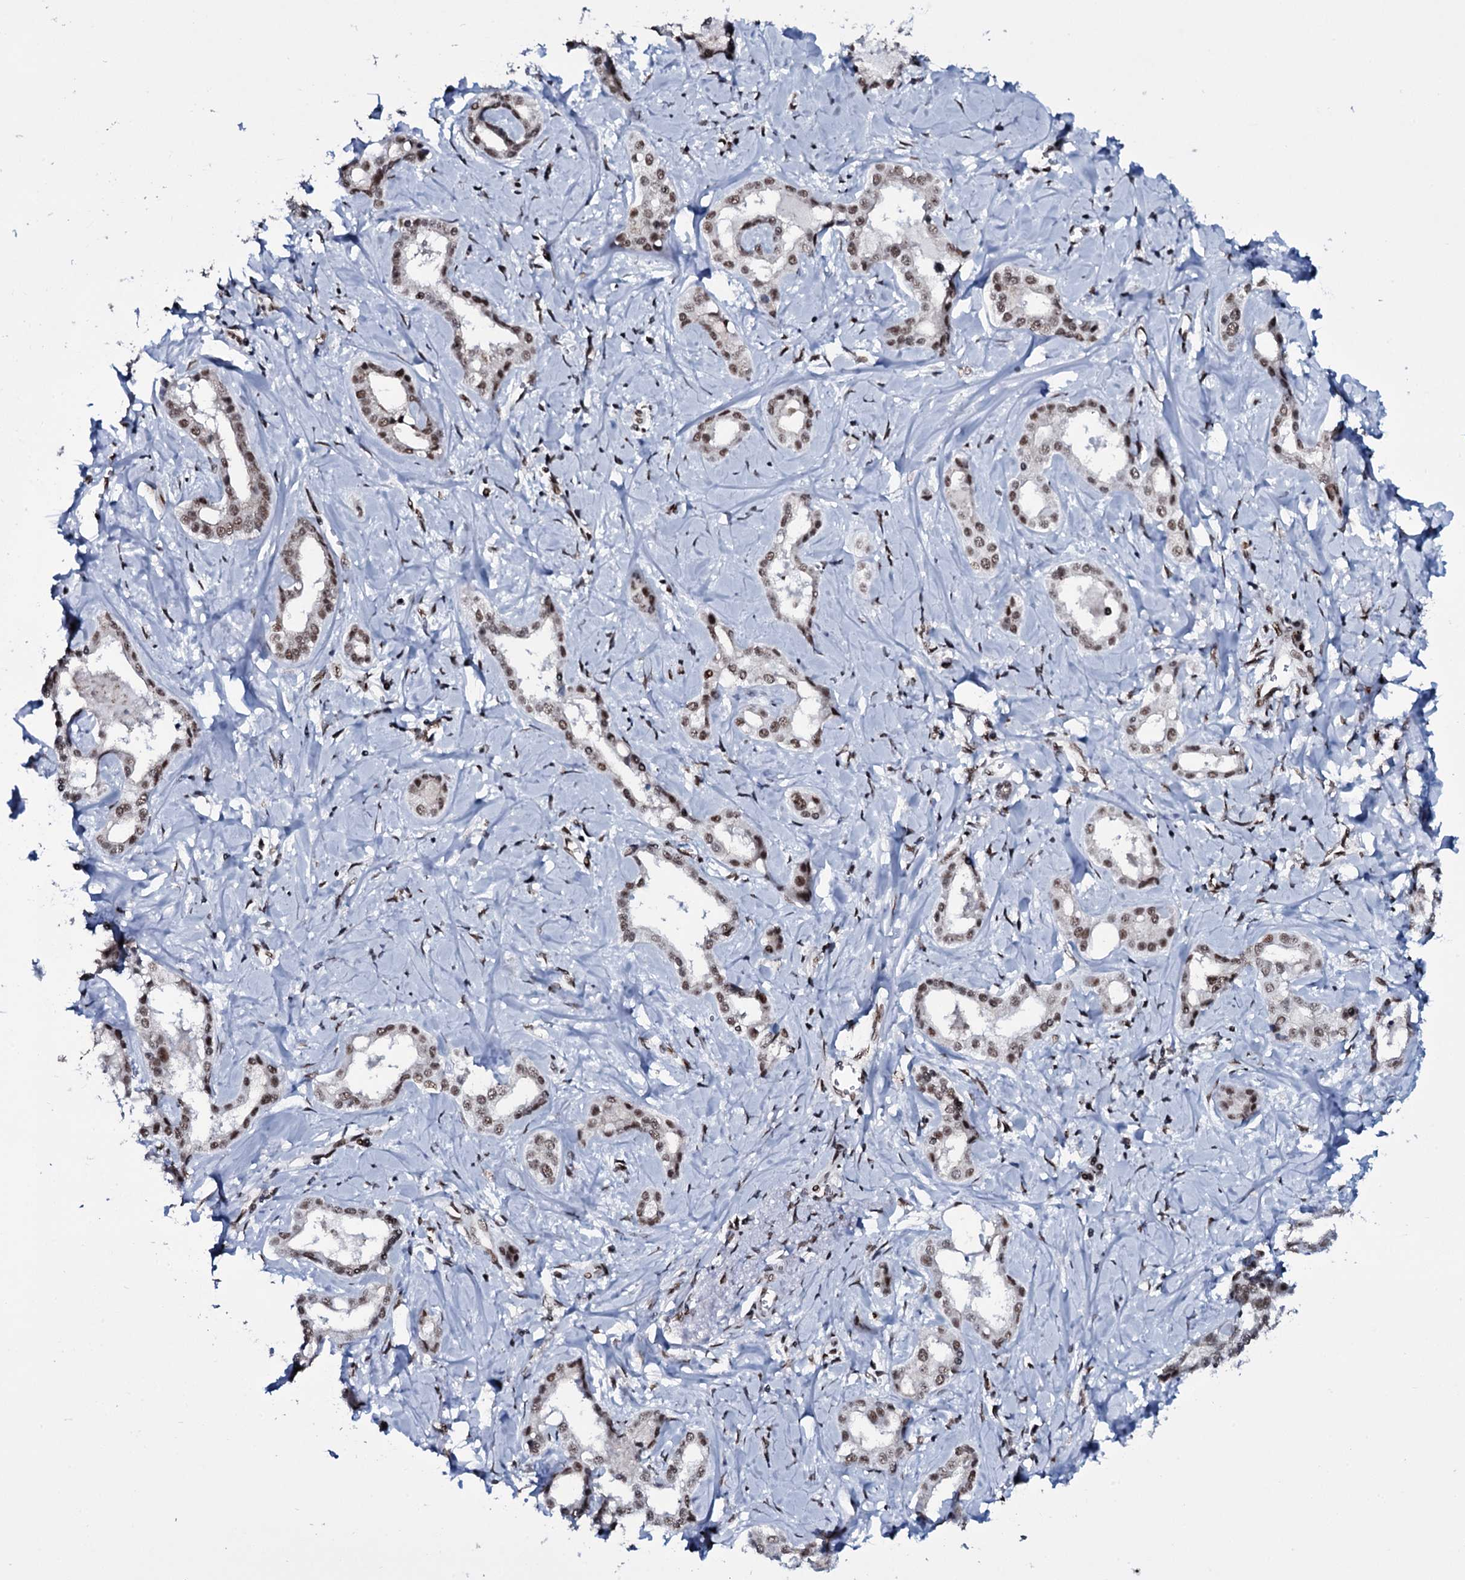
{"staining": {"intensity": "moderate", "quantity": ">75%", "location": "nuclear"}, "tissue": "liver cancer", "cell_type": "Tumor cells", "image_type": "cancer", "snomed": [{"axis": "morphology", "description": "Cholangiocarcinoma"}, {"axis": "topography", "description": "Liver"}], "caption": "Cholangiocarcinoma (liver) tissue shows moderate nuclear staining in about >75% of tumor cells", "gene": "ZMIZ2", "patient": {"sex": "female", "age": 77}}